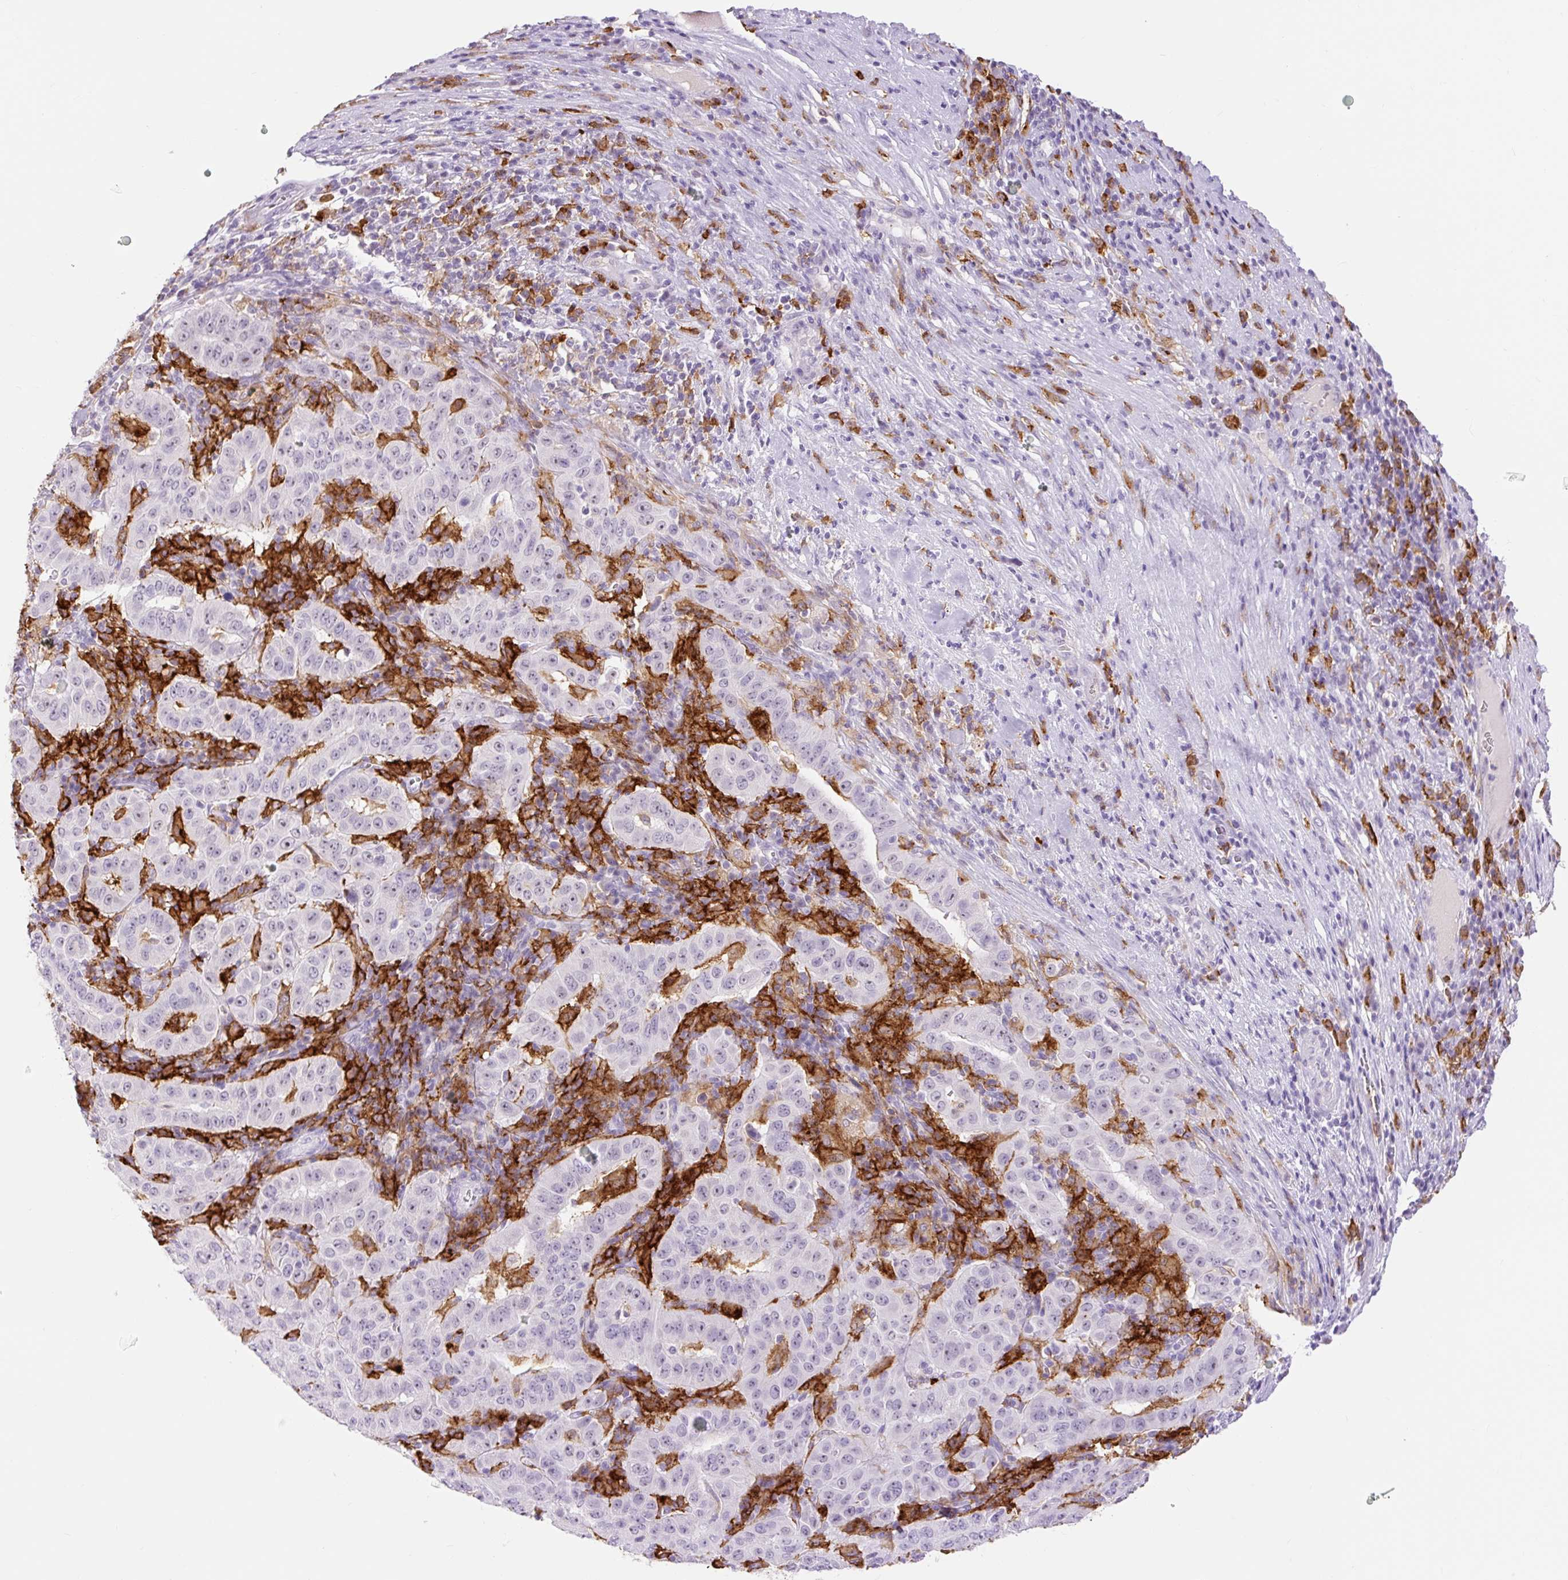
{"staining": {"intensity": "negative", "quantity": "none", "location": "none"}, "tissue": "pancreatic cancer", "cell_type": "Tumor cells", "image_type": "cancer", "snomed": [{"axis": "morphology", "description": "Adenocarcinoma, NOS"}, {"axis": "topography", "description": "Pancreas"}], "caption": "Immunohistochemistry photomicrograph of pancreatic cancer (adenocarcinoma) stained for a protein (brown), which shows no expression in tumor cells.", "gene": "SIGLEC1", "patient": {"sex": "male", "age": 63}}